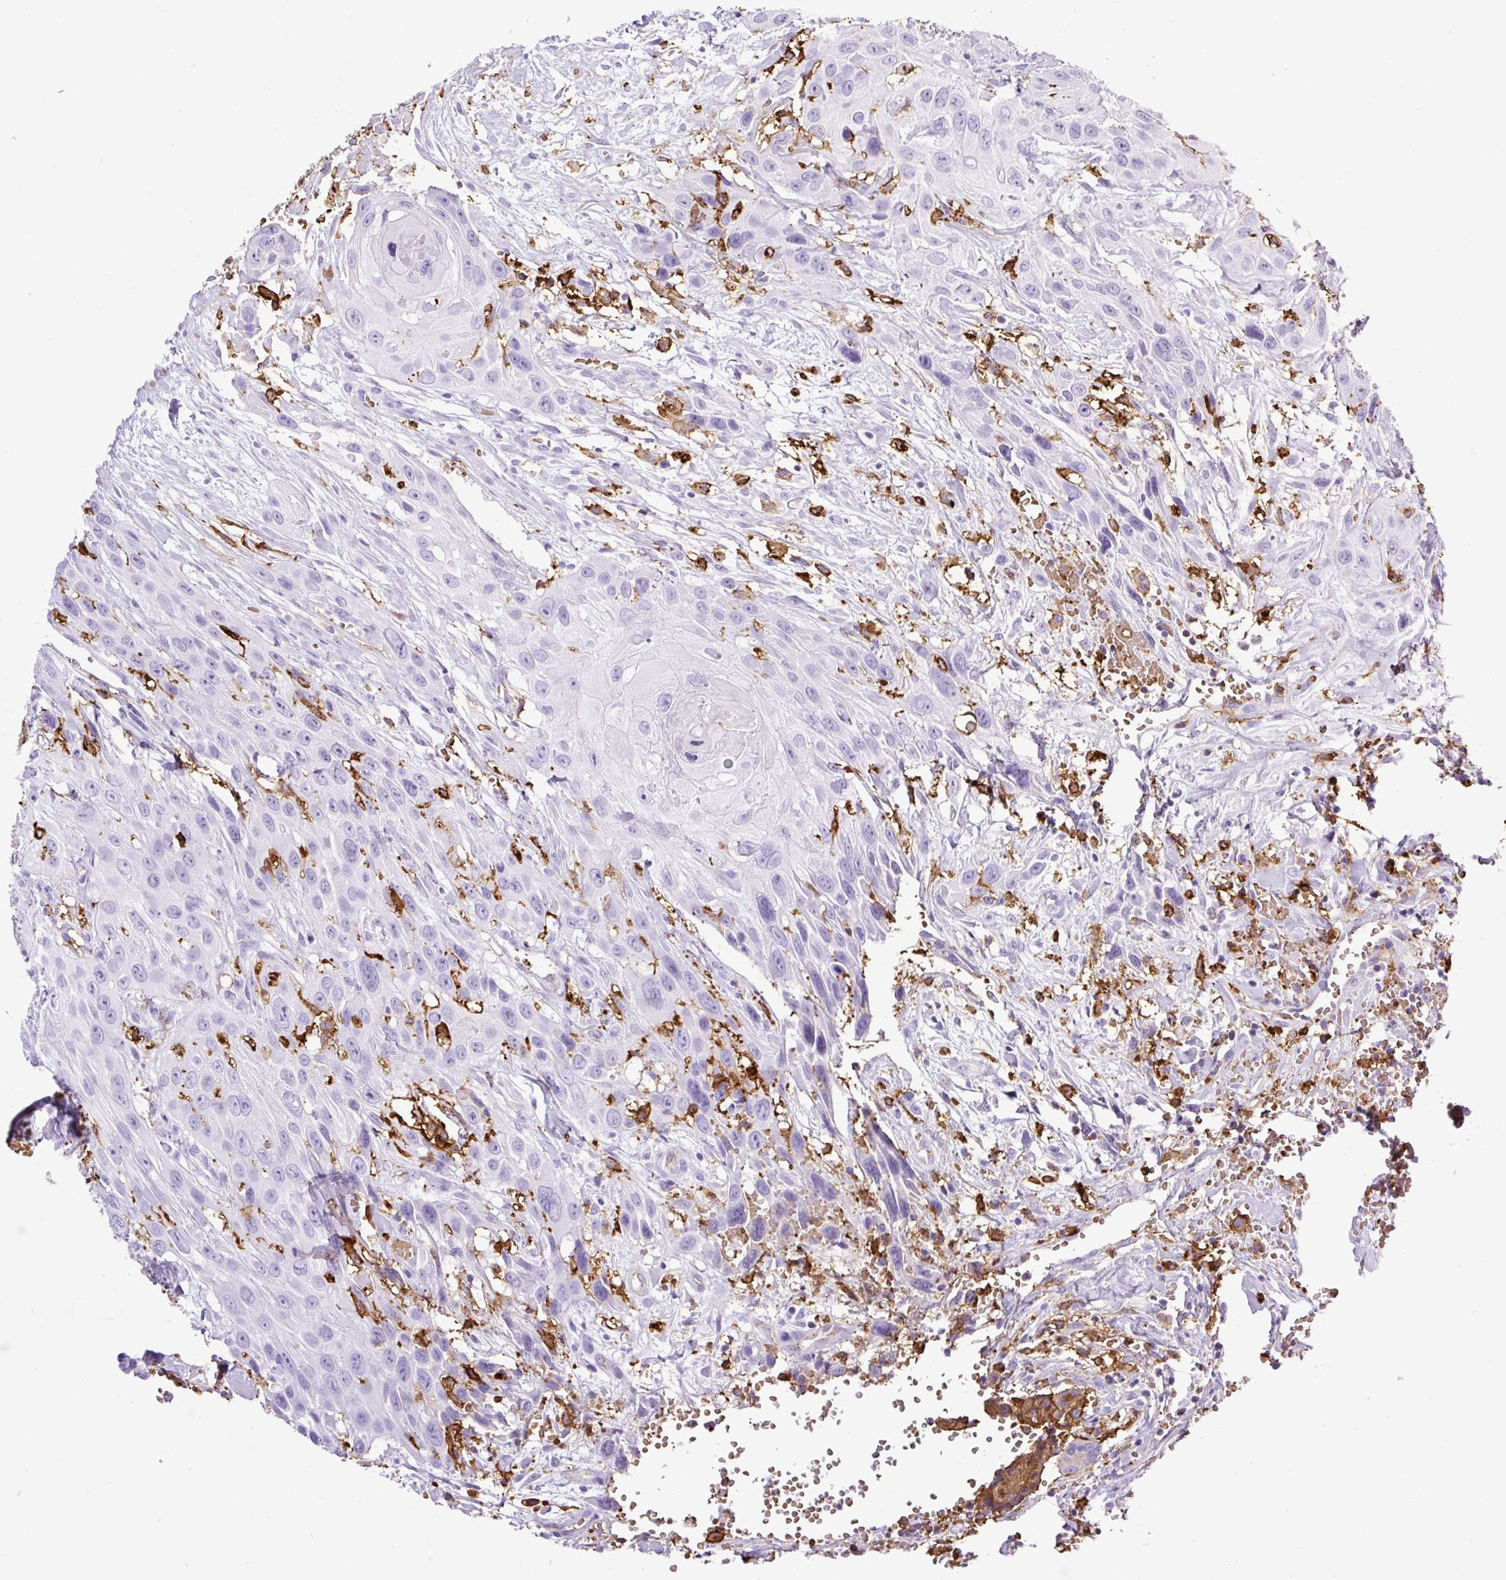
{"staining": {"intensity": "negative", "quantity": "none", "location": "none"}, "tissue": "head and neck cancer", "cell_type": "Tumor cells", "image_type": "cancer", "snomed": [{"axis": "morphology", "description": "Squamous cell carcinoma, NOS"}, {"axis": "topography", "description": "Head-Neck"}], "caption": "Immunohistochemical staining of head and neck cancer demonstrates no significant positivity in tumor cells. (Immunohistochemistry (ihc), brightfield microscopy, high magnification).", "gene": "HLA-DRA", "patient": {"sex": "male", "age": 81}}